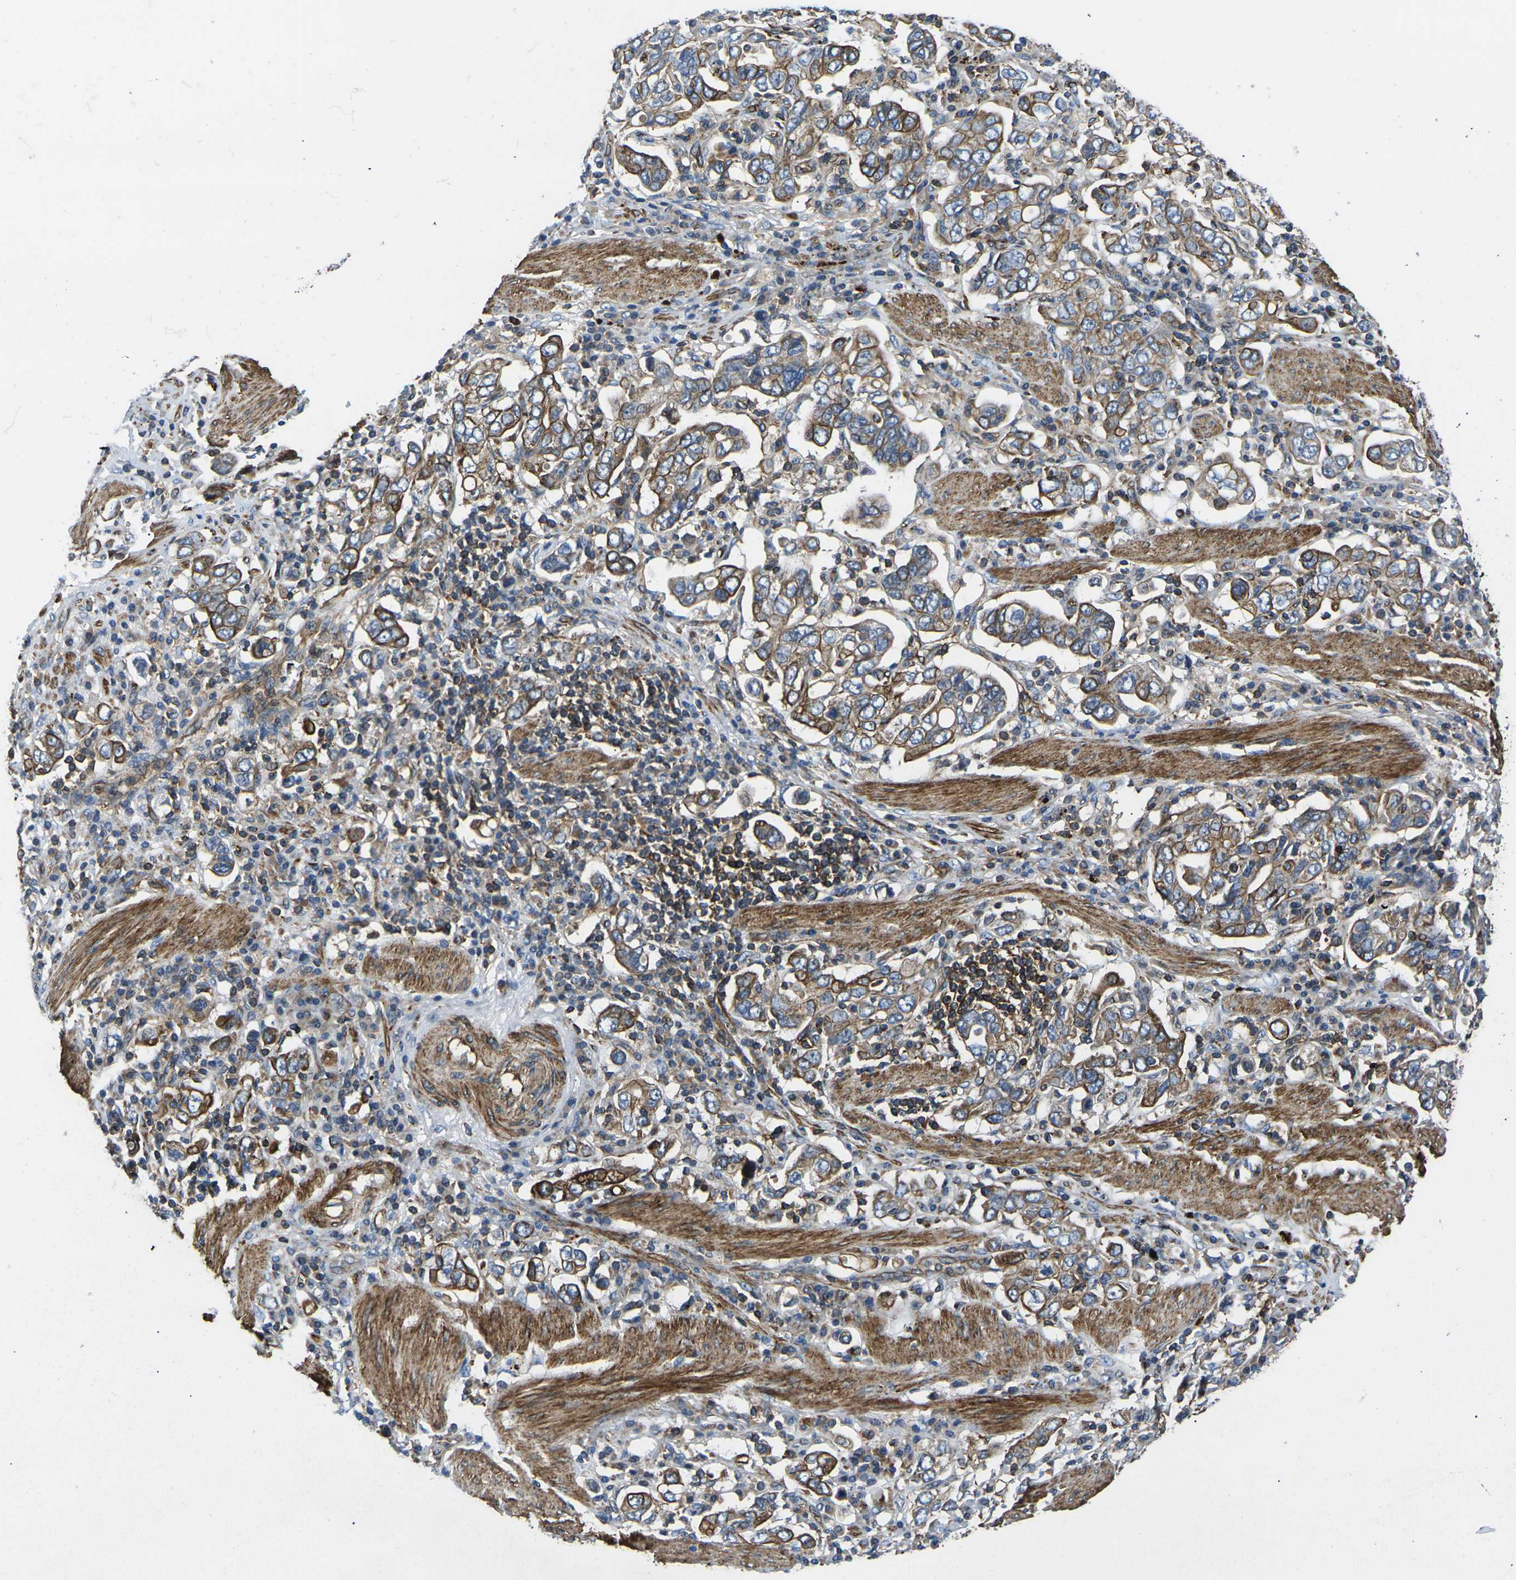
{"staining": {"intensity": "moderate", "quantity": ">75%", "location": "cytoplasmic/membranous"}, "tissue": "stomach cancer", "cell_type": "Tumor cells", "image_type": "cancer", "snomed": [{"axis": "morphology", "description": "Adenocarcinoma, NOS"}, {"axis": "topography", "description": "Stomach, upper"}], "caption": "This is a histology image of immunohistochemistry staining of stomach adenocarcinoma, which shows moderate expression in the cytoplasmic/membranous of tumor cells.", "gene": "KCNJ15", "patient": {"sex": "male", "age": 62}}